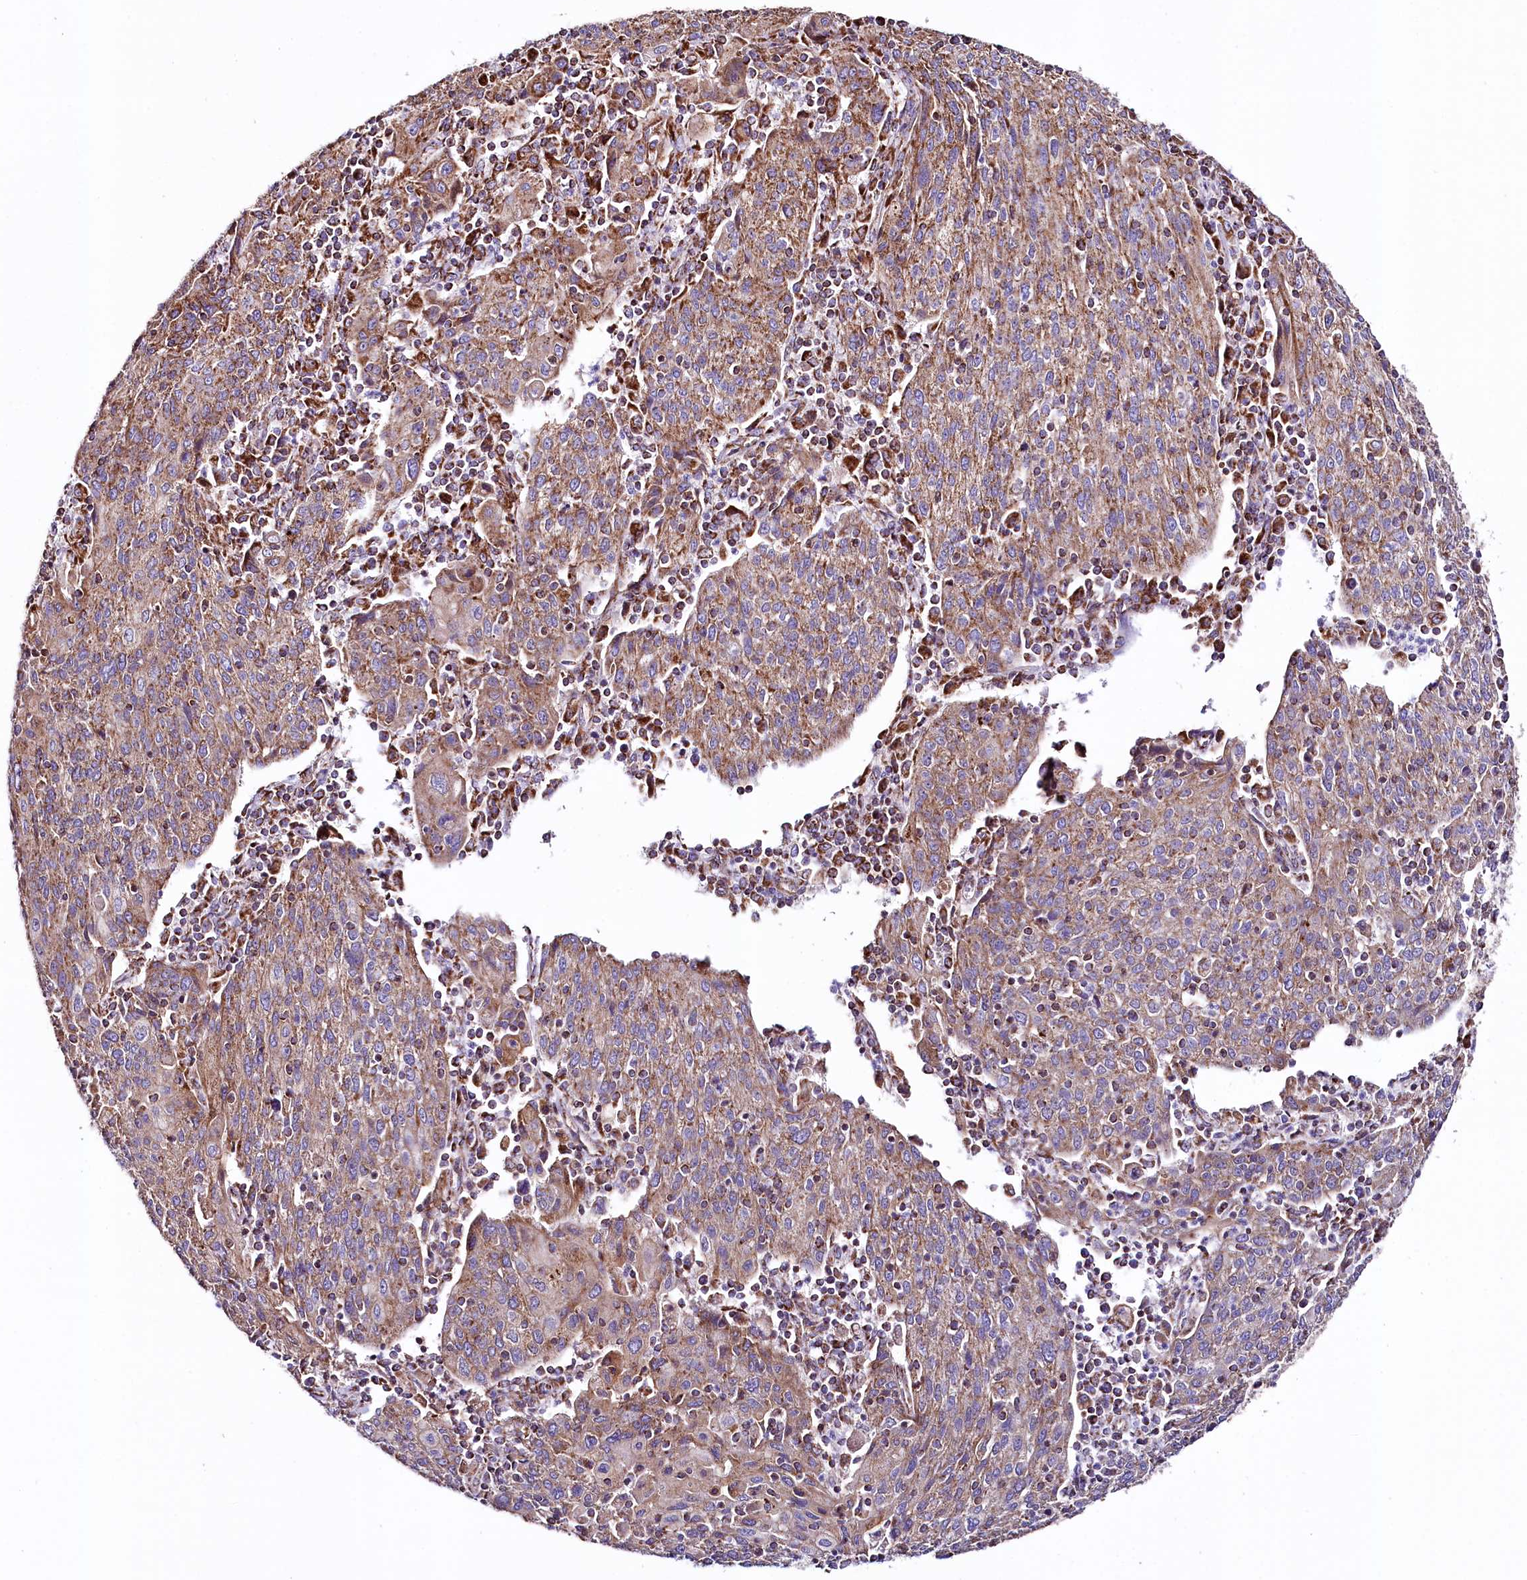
{"staining": {"intensity": "moderate", "quantity": "25%-75%", "location": "cytoplasmic/membranous"}, "tissue": "cervical cancer", "cell_type": "Tumor cells", "image_type": "cancer", "snomed": [{"axis": "morphology", "description": "Squamous cell carcinoma, NOS"}, {"axis": "topography", "description": "Cervix"}], "caption": "IHC staining of squamous cell carcinoma (cervical), which displays medium levels of moderate cytoplasmic/membranous staining in approximately 25%-75% of tumor cells indicating moderate cytoplasmic/membranous protein staining. The staining was performed using DAB (brown) for protein detection and nuclei were counterstained in hematoxylin (blue).", "gene": "APLP2", "patient": {"sex": "female", "age": 67}}